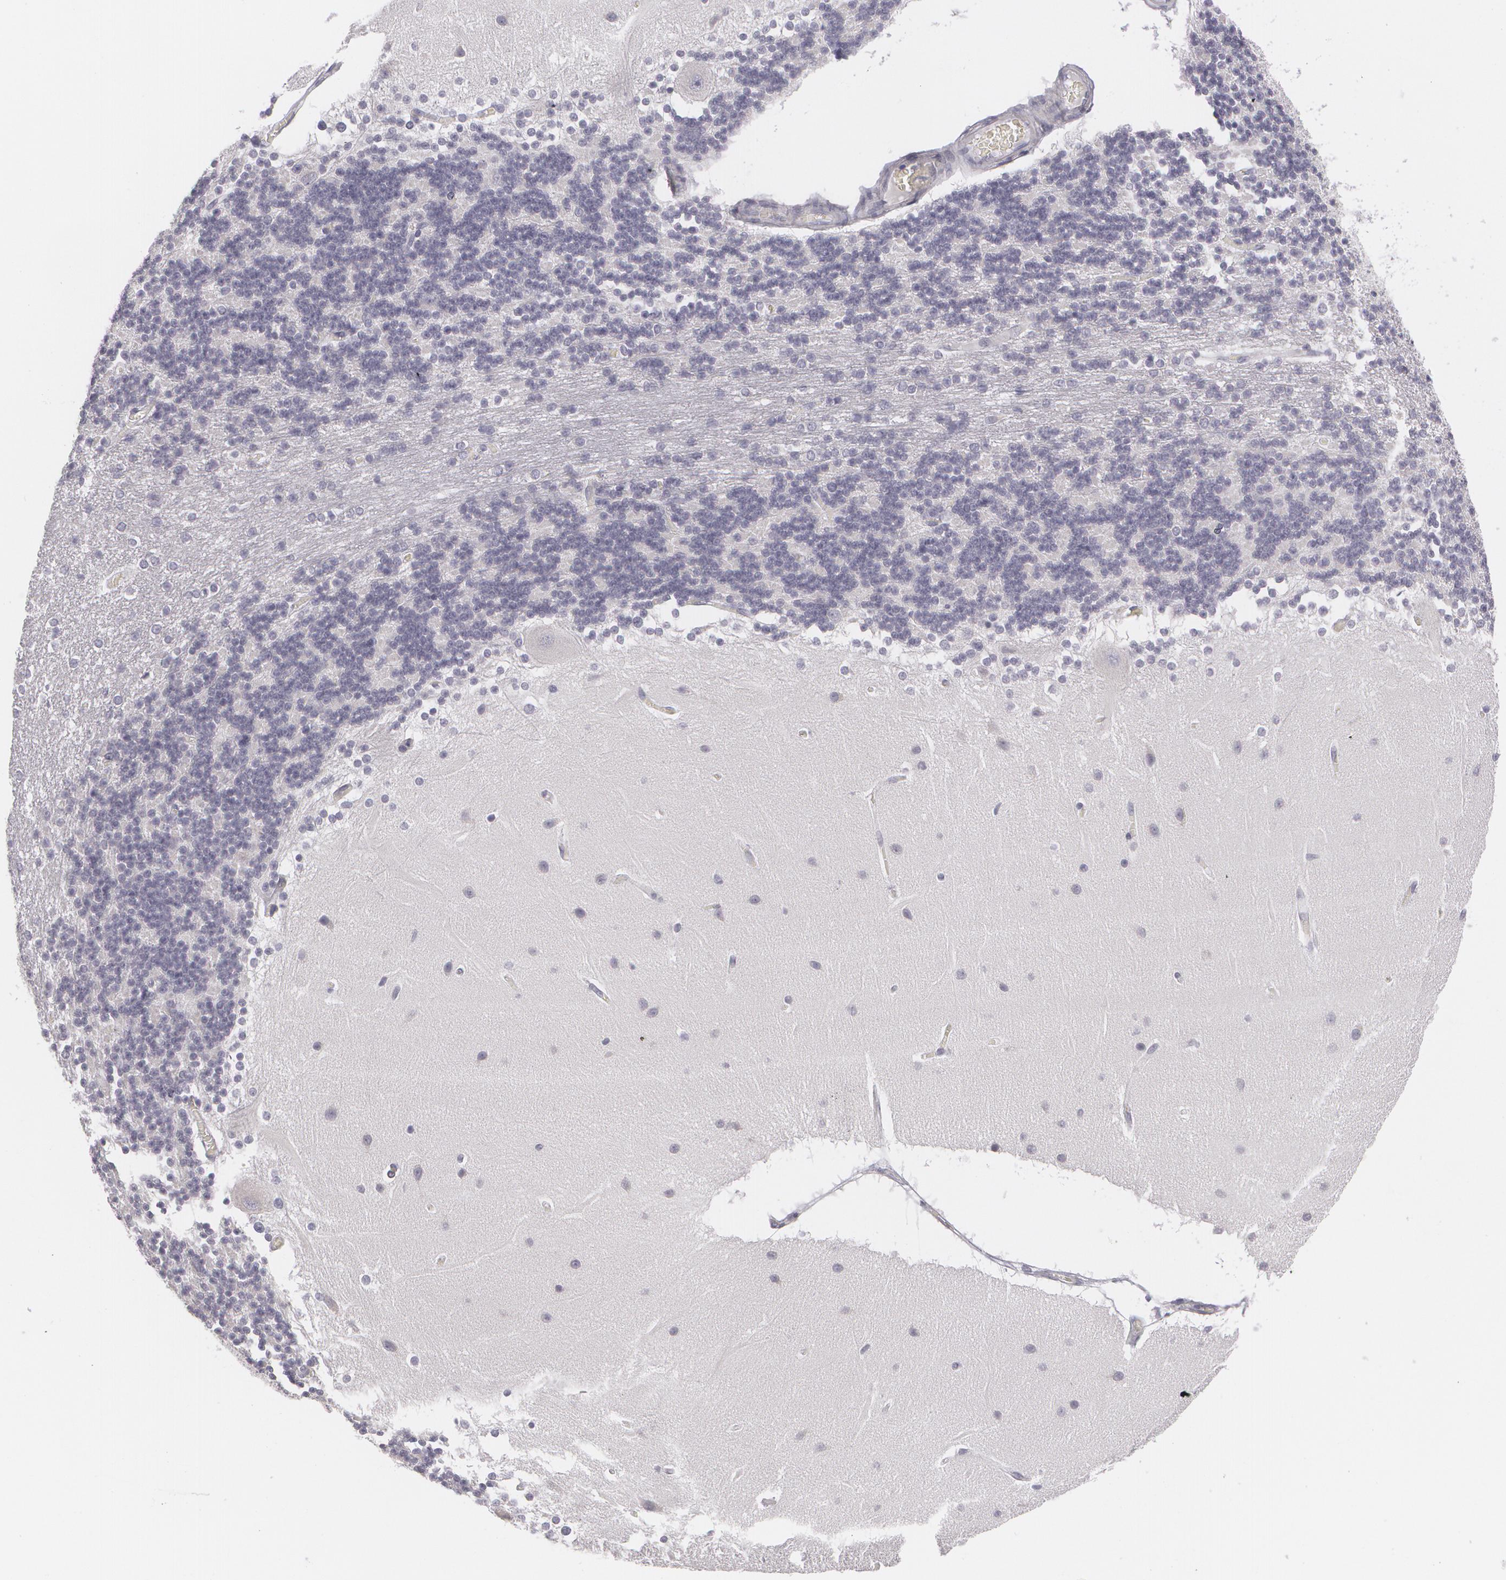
{"staining": {"intensity": "negative", "quantity": "none", "location": "none"}, "tissue": "cerebellum", "cell_type": "Cells in granular layer", "image_type": "normal", "snomed": [{"axis": "morphology", "description": "Normal tissue, NOS"}, {"axis": "topography", "description": "Cerebellum"}], "caption": "Histopathology image shows no significant protein positivity in cells in granular layer of normal cerebellum.", "gene": "MBNL3", "patient": {"sex": "female", "age": 54}}